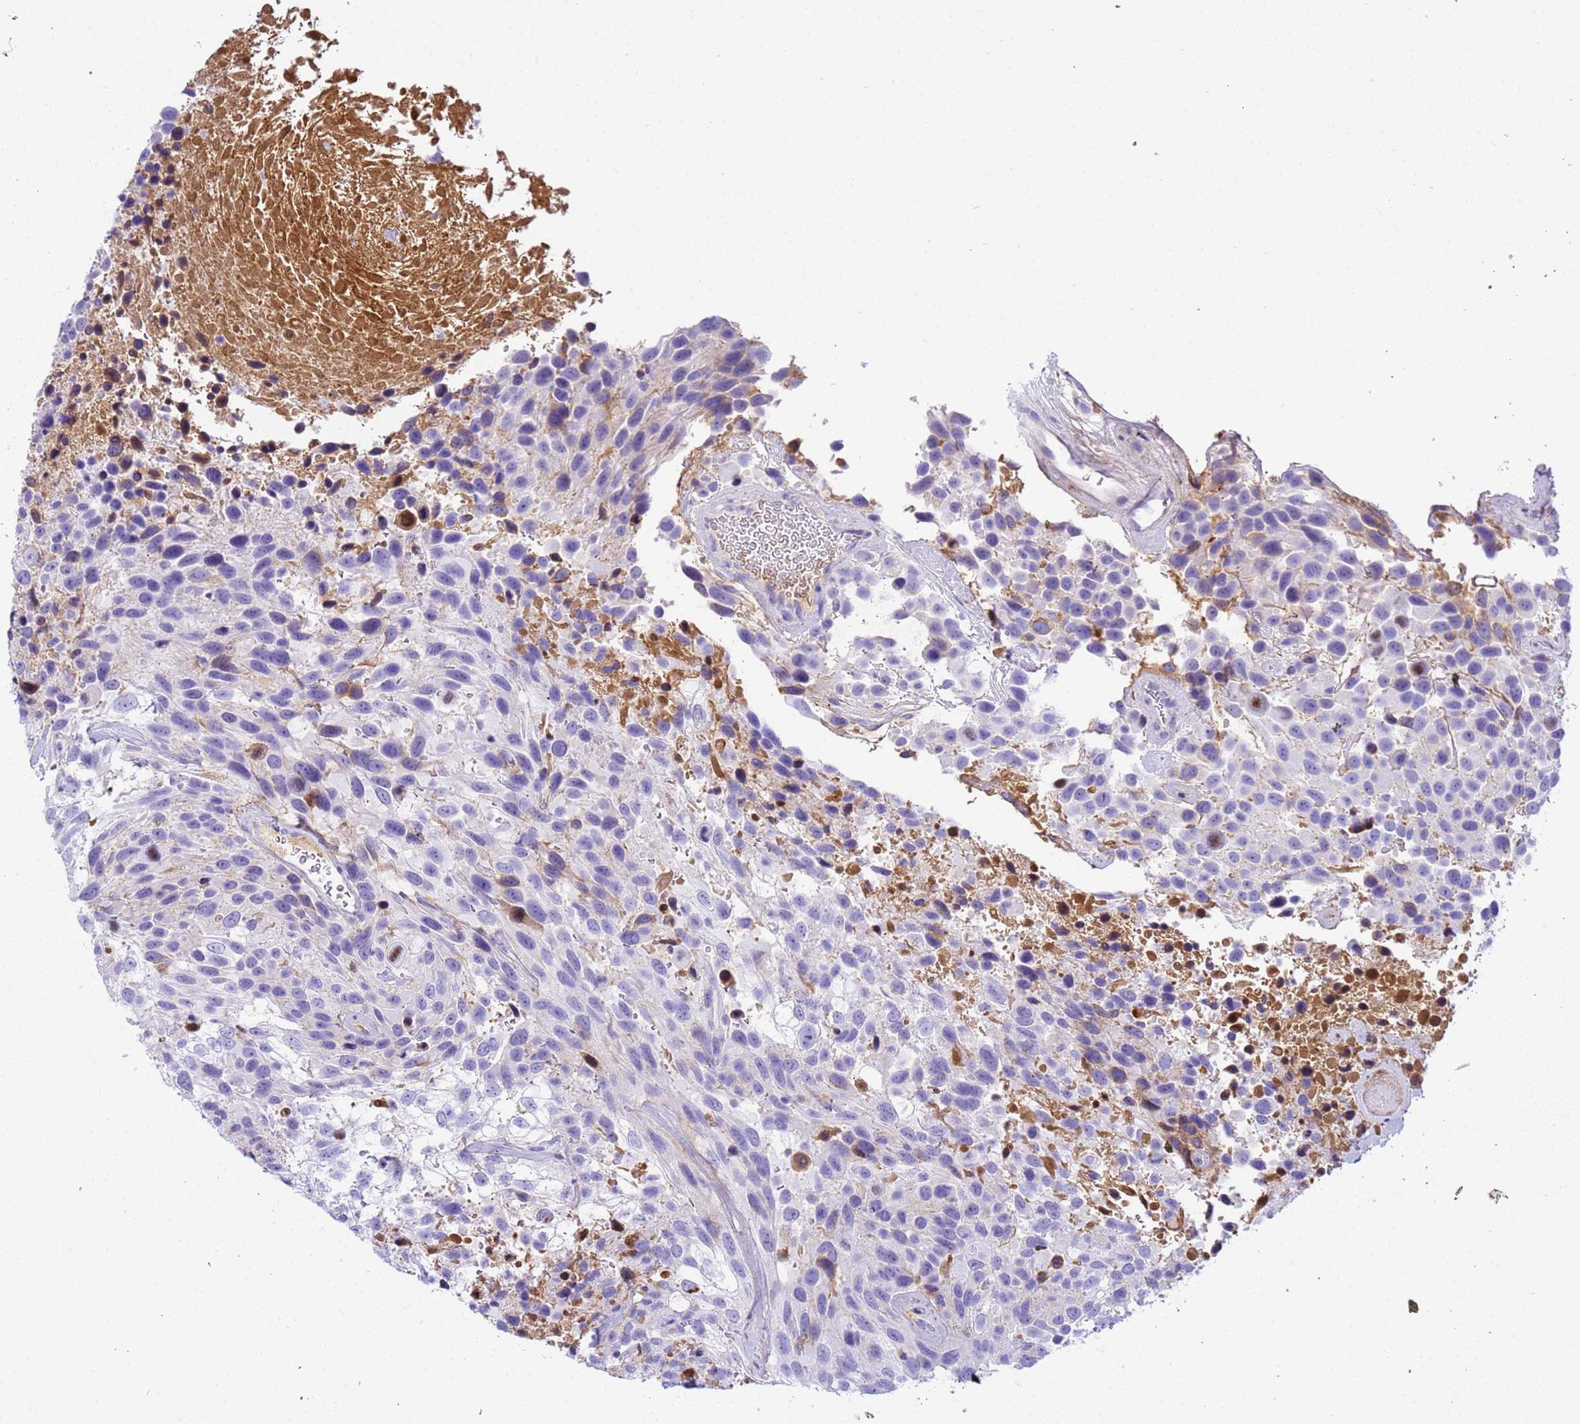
{"staining": {"intensity": "negative", "quantity": "none", "location": "none"}, "tissue": "urothelial cancer", "cell_type": "Tumor cells", "image_type": "cancer", "snomed": [{"axis": "morphology", "description": "Urothelial carcinoma, High grade"}, {"axis": "topography", "description": "Urinary bladder"}], "caption": "The micrograph demonstrates no significant positivity in tumor cells of urothelial cancer.", "gene": "CFHR2", "patient": {"sex": "female", "age": 70}}